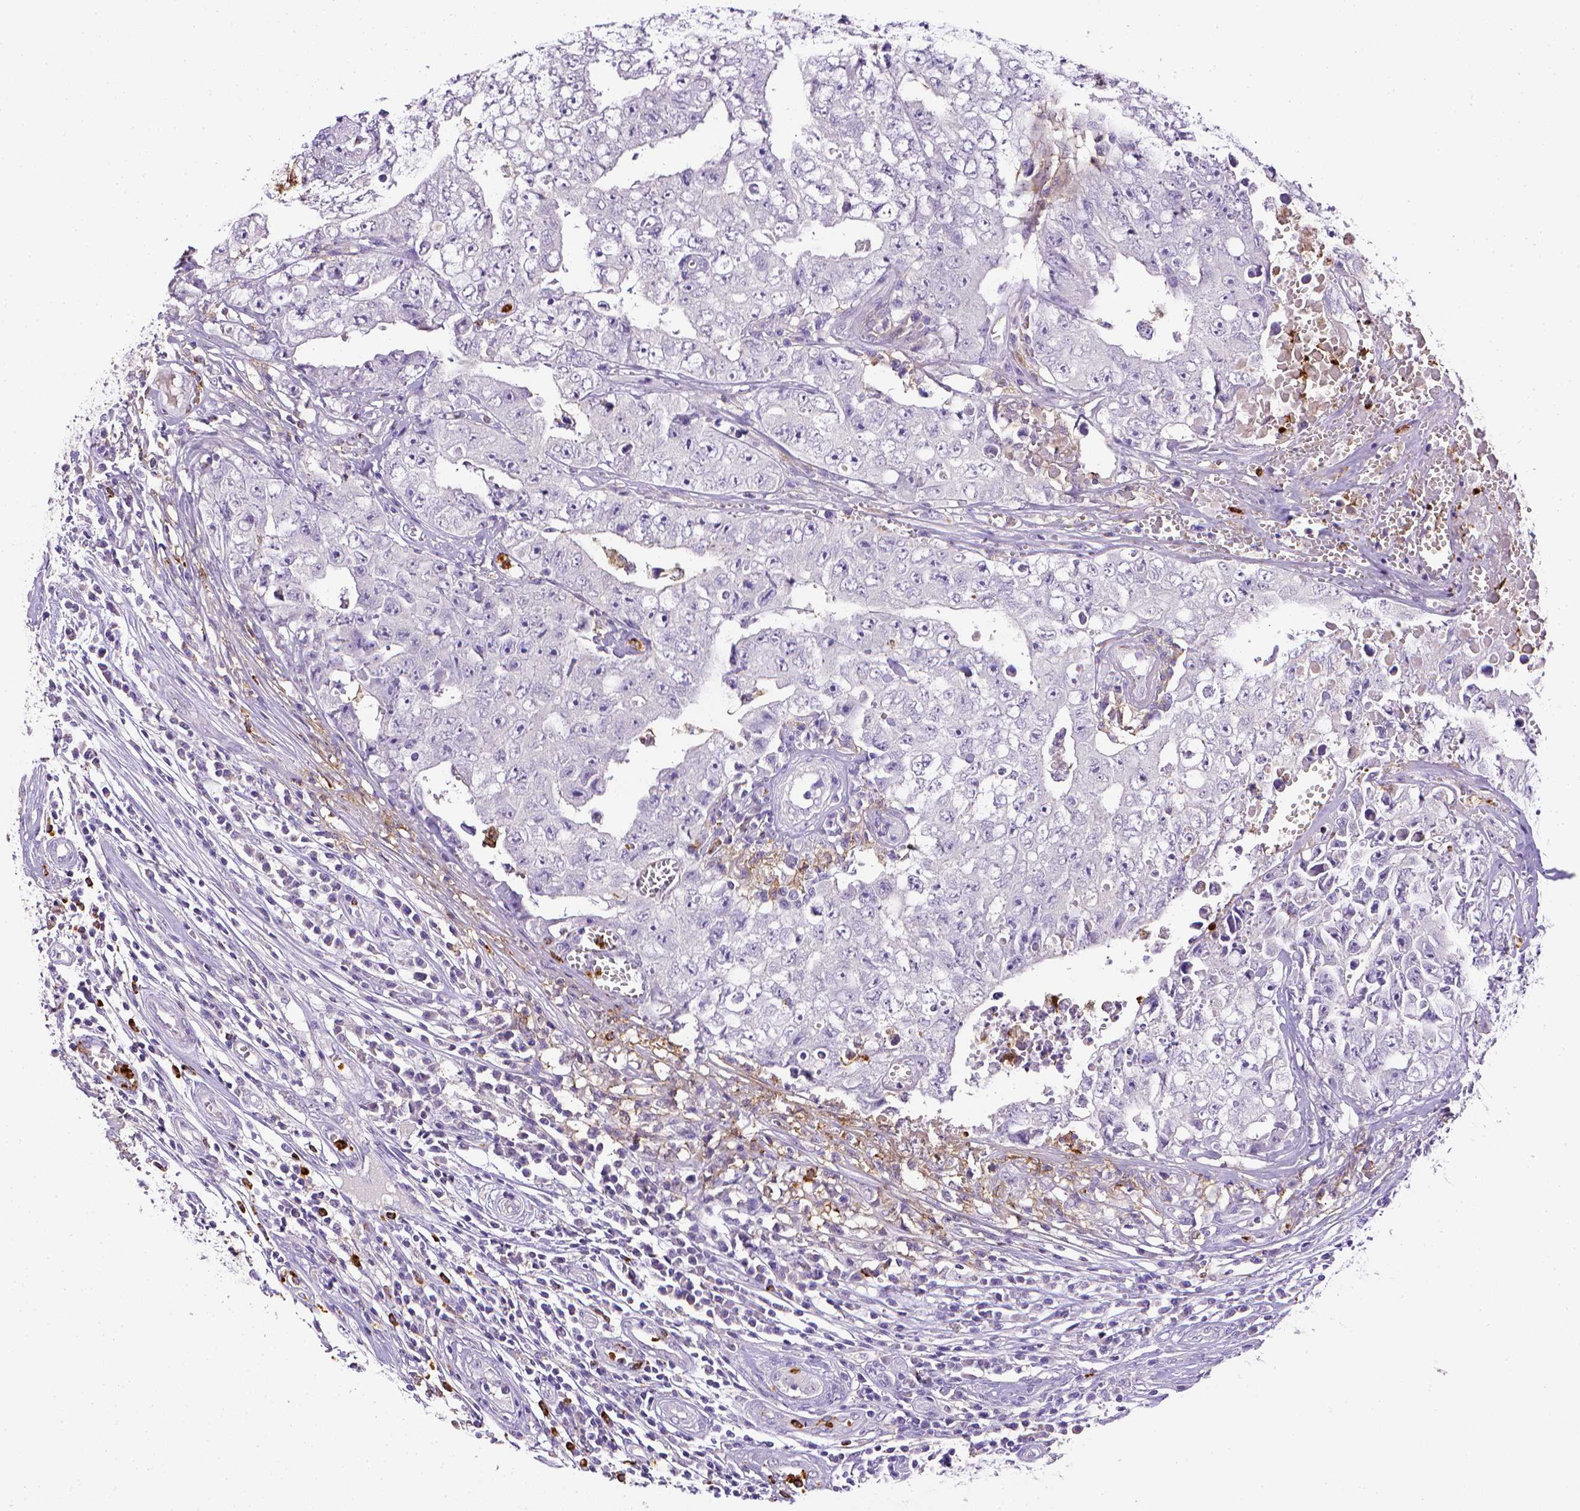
{"staining": {"intensity": "negative", "quantity": "none", "location": "none"}, "tissue": "testis cancer", "cell_type": "Tumor cells", "image_type": "cancer", "snomed": [{"axis": "morphology", "description": "Carcinoma, Embryonal, NOS"}, {"axis": "topography", "description": "Testis"}], "caption": "IHC micrograph of human testis embryonal carcinoma stained for a protein (brown), which reveals no staining in tumor cells. (DAB (3,3'-diaminobenzidine) IHC visualized using brightfield microscopy, high magnification).", "gene": "ITGAM", "patient": {"sex": "male", "age": 36}}